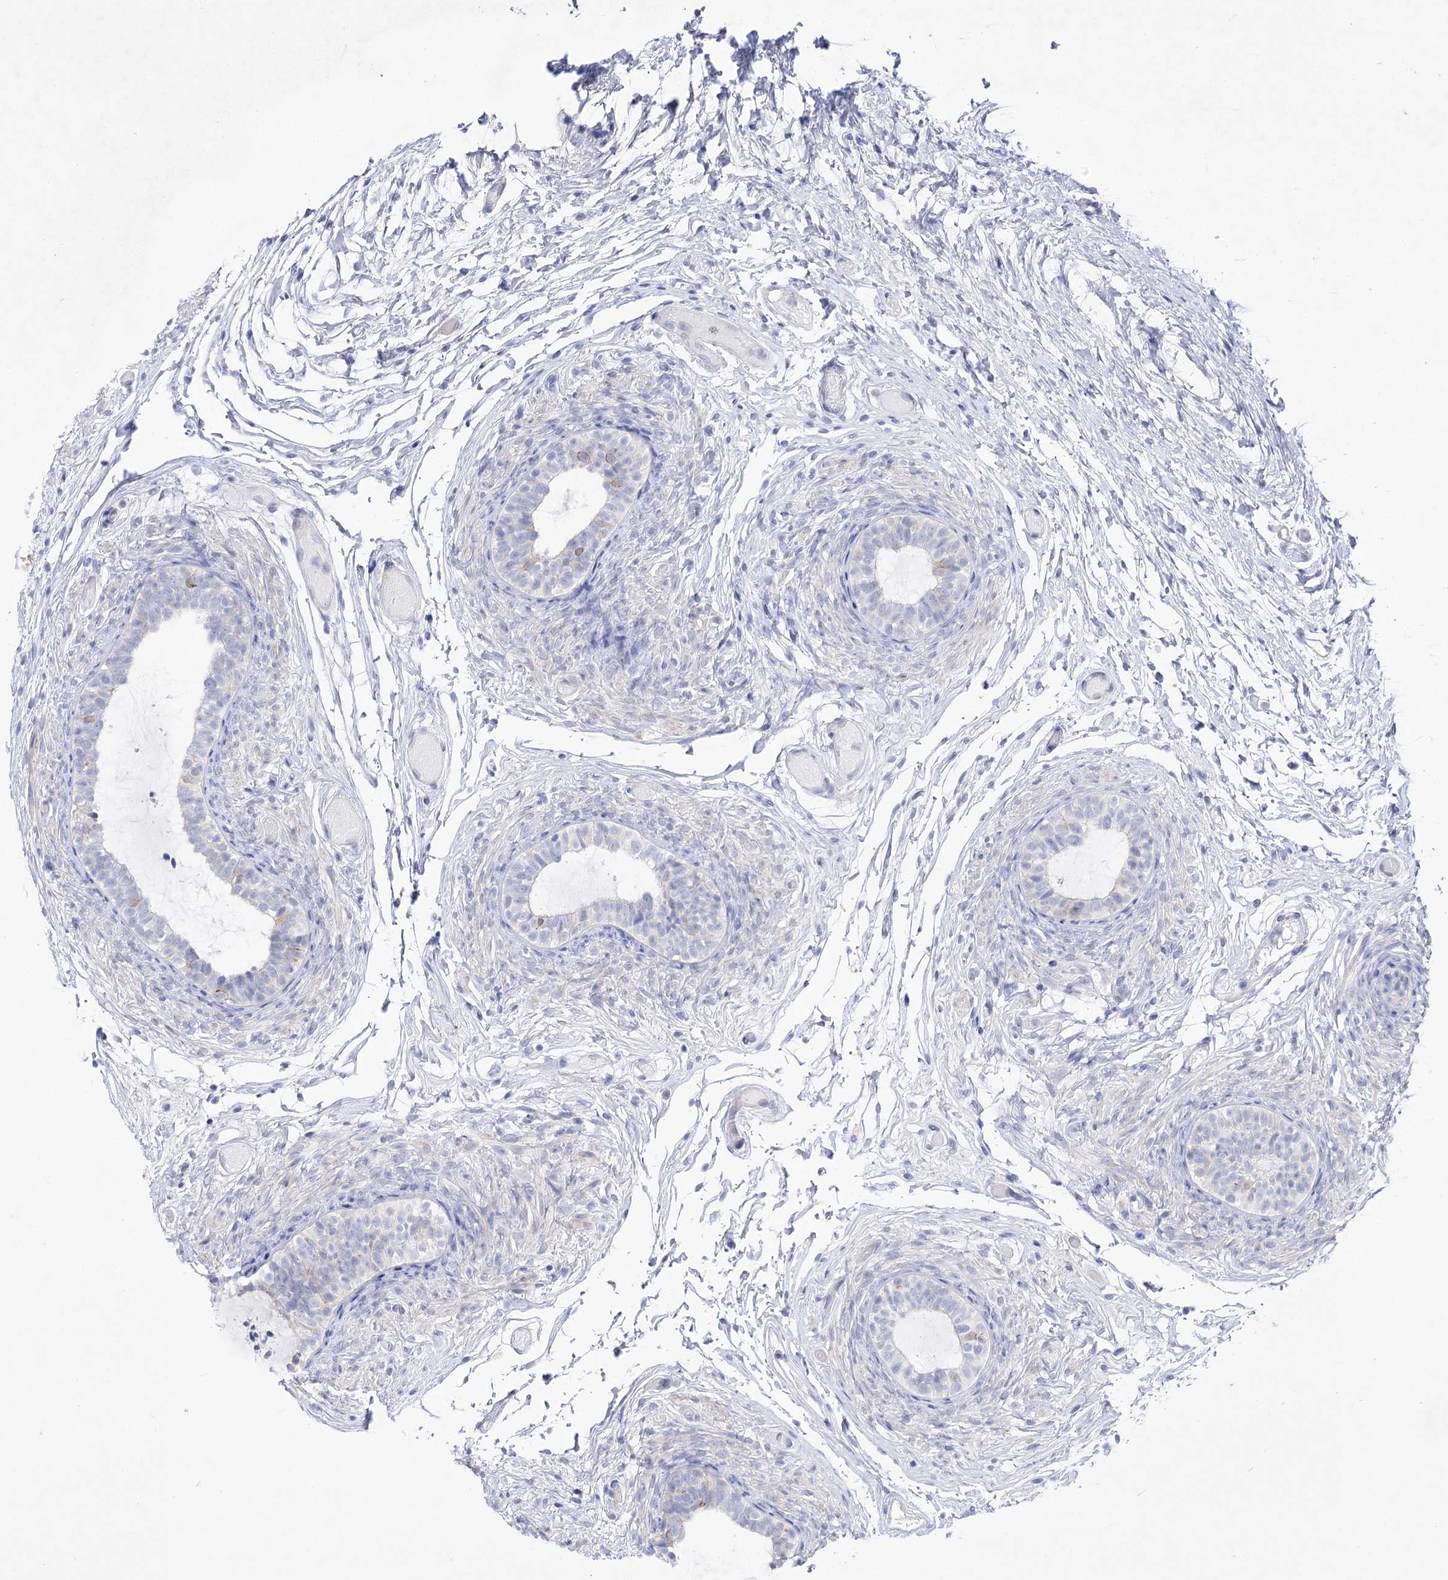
{"staining": {"intensity": "negative", "quantity": "none", "location": "none"}, "tissue": "epididymis", "cell_type": "Glandular cells", "image_type": "normal", "snomed": [{"axis": "morphology", "description": "Normal tissue, NOS"}, {"axis": "topography", "description": "Epididymis"}], "caption": "DAB (3,3'-diaminobenzidine) immunohistochemical staining of normal human epididymis shows no significant positivity in glandular cells. (DAB immunohistochemistry (IHC) with hematoxylin counter stain).", "gene": "LRRC14B", "patient": {"sex": "male", "age": 5}}